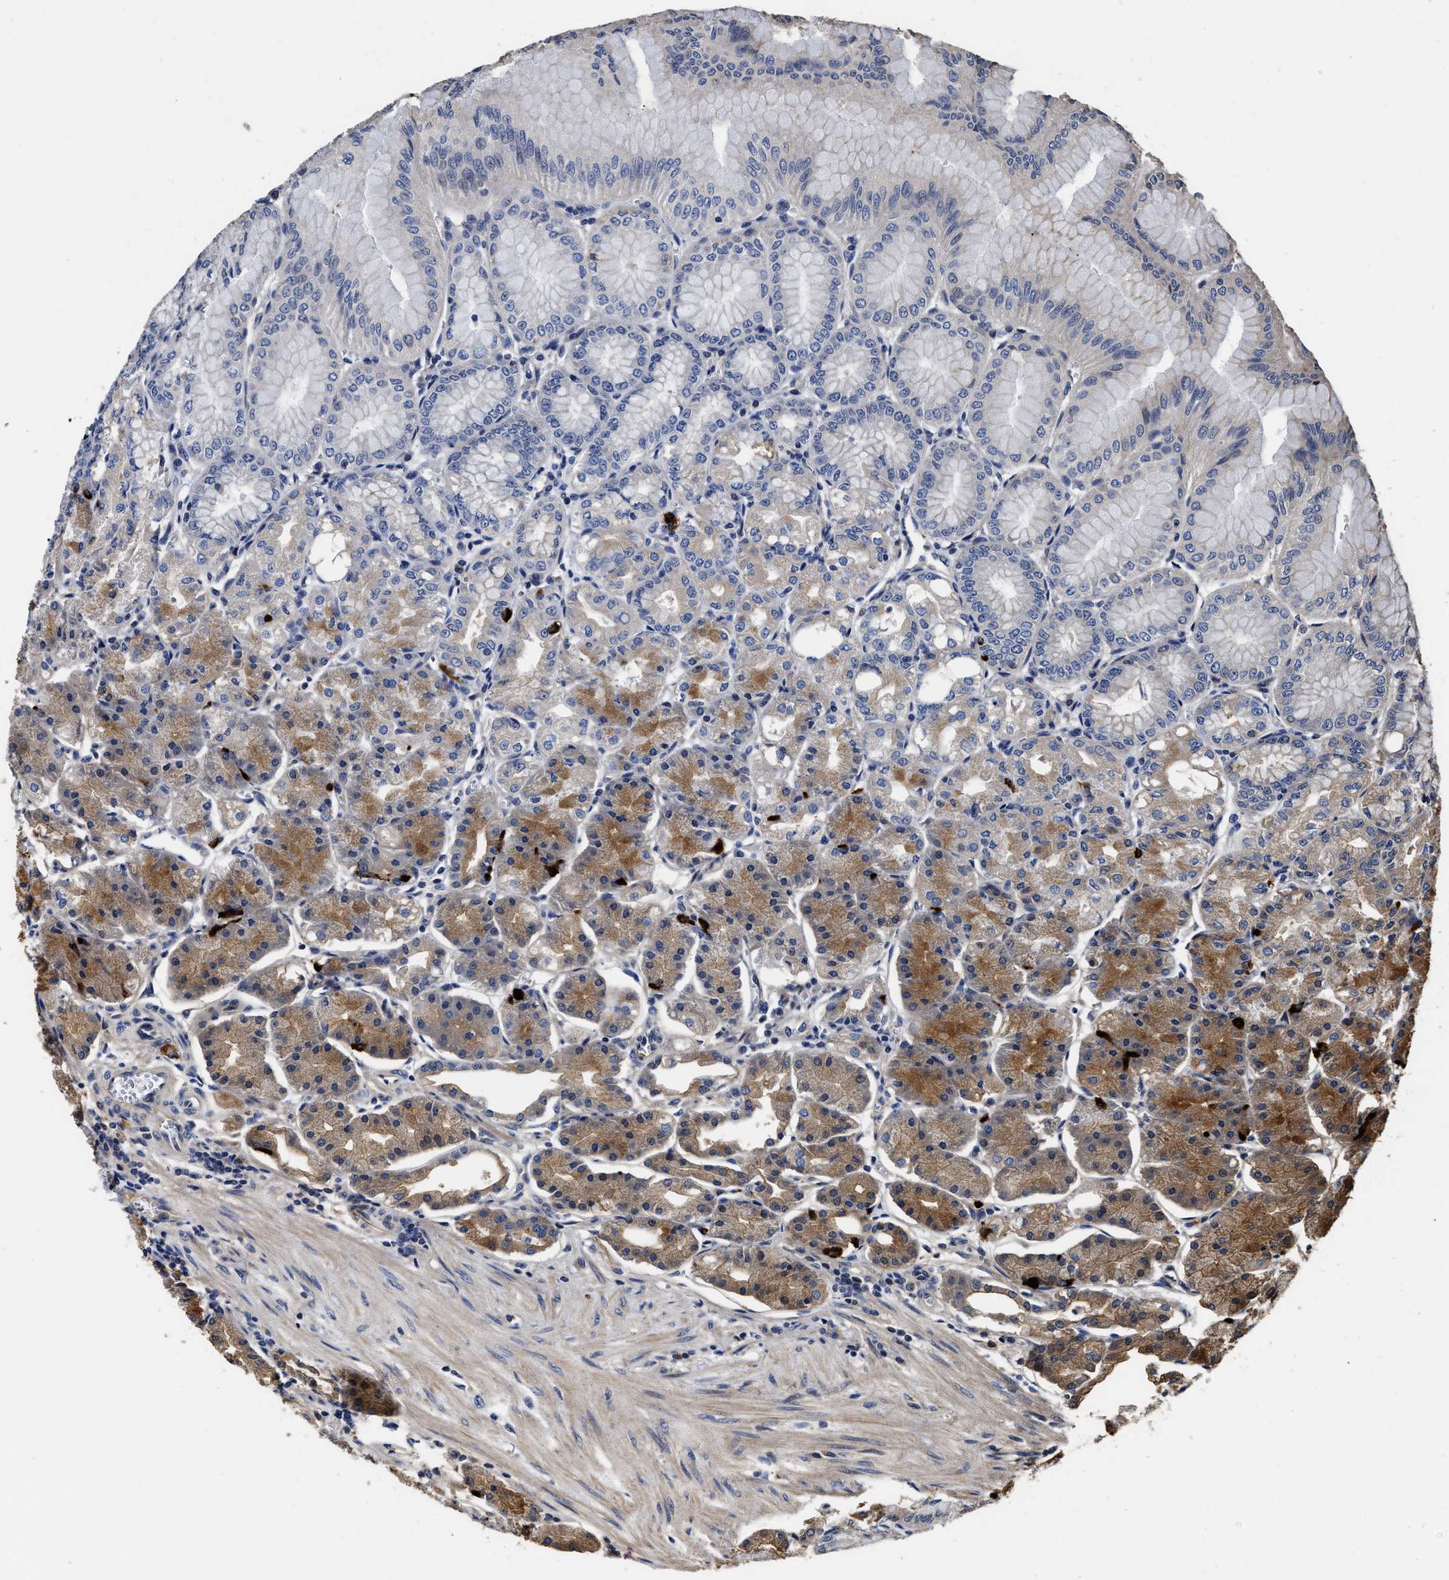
{"staining": {"intensity": "moderate", "quantity": "25%-75%", "location": "cytoplasmic/membranous"}, "tissue": "stomach", "cell_type": "Glandular cells", "image_type": "normal", "snomed": [{"axis": "morphology", "description": "Normal tissue, NOS"}, {"axis": "topography", "description": "Stomach, lower"}], "caption": "High-magnification brightfield microscopy of benign stomach stained with DAB (brown) and counterstained with hematoxylin (blue). glandular cells exhibit moderate cytoplasmic/membranous positivity is appreciated in approximately25%-75% of cells.", "gene": "ABCG8", "patient": {"sex": "male", "age": 71}}